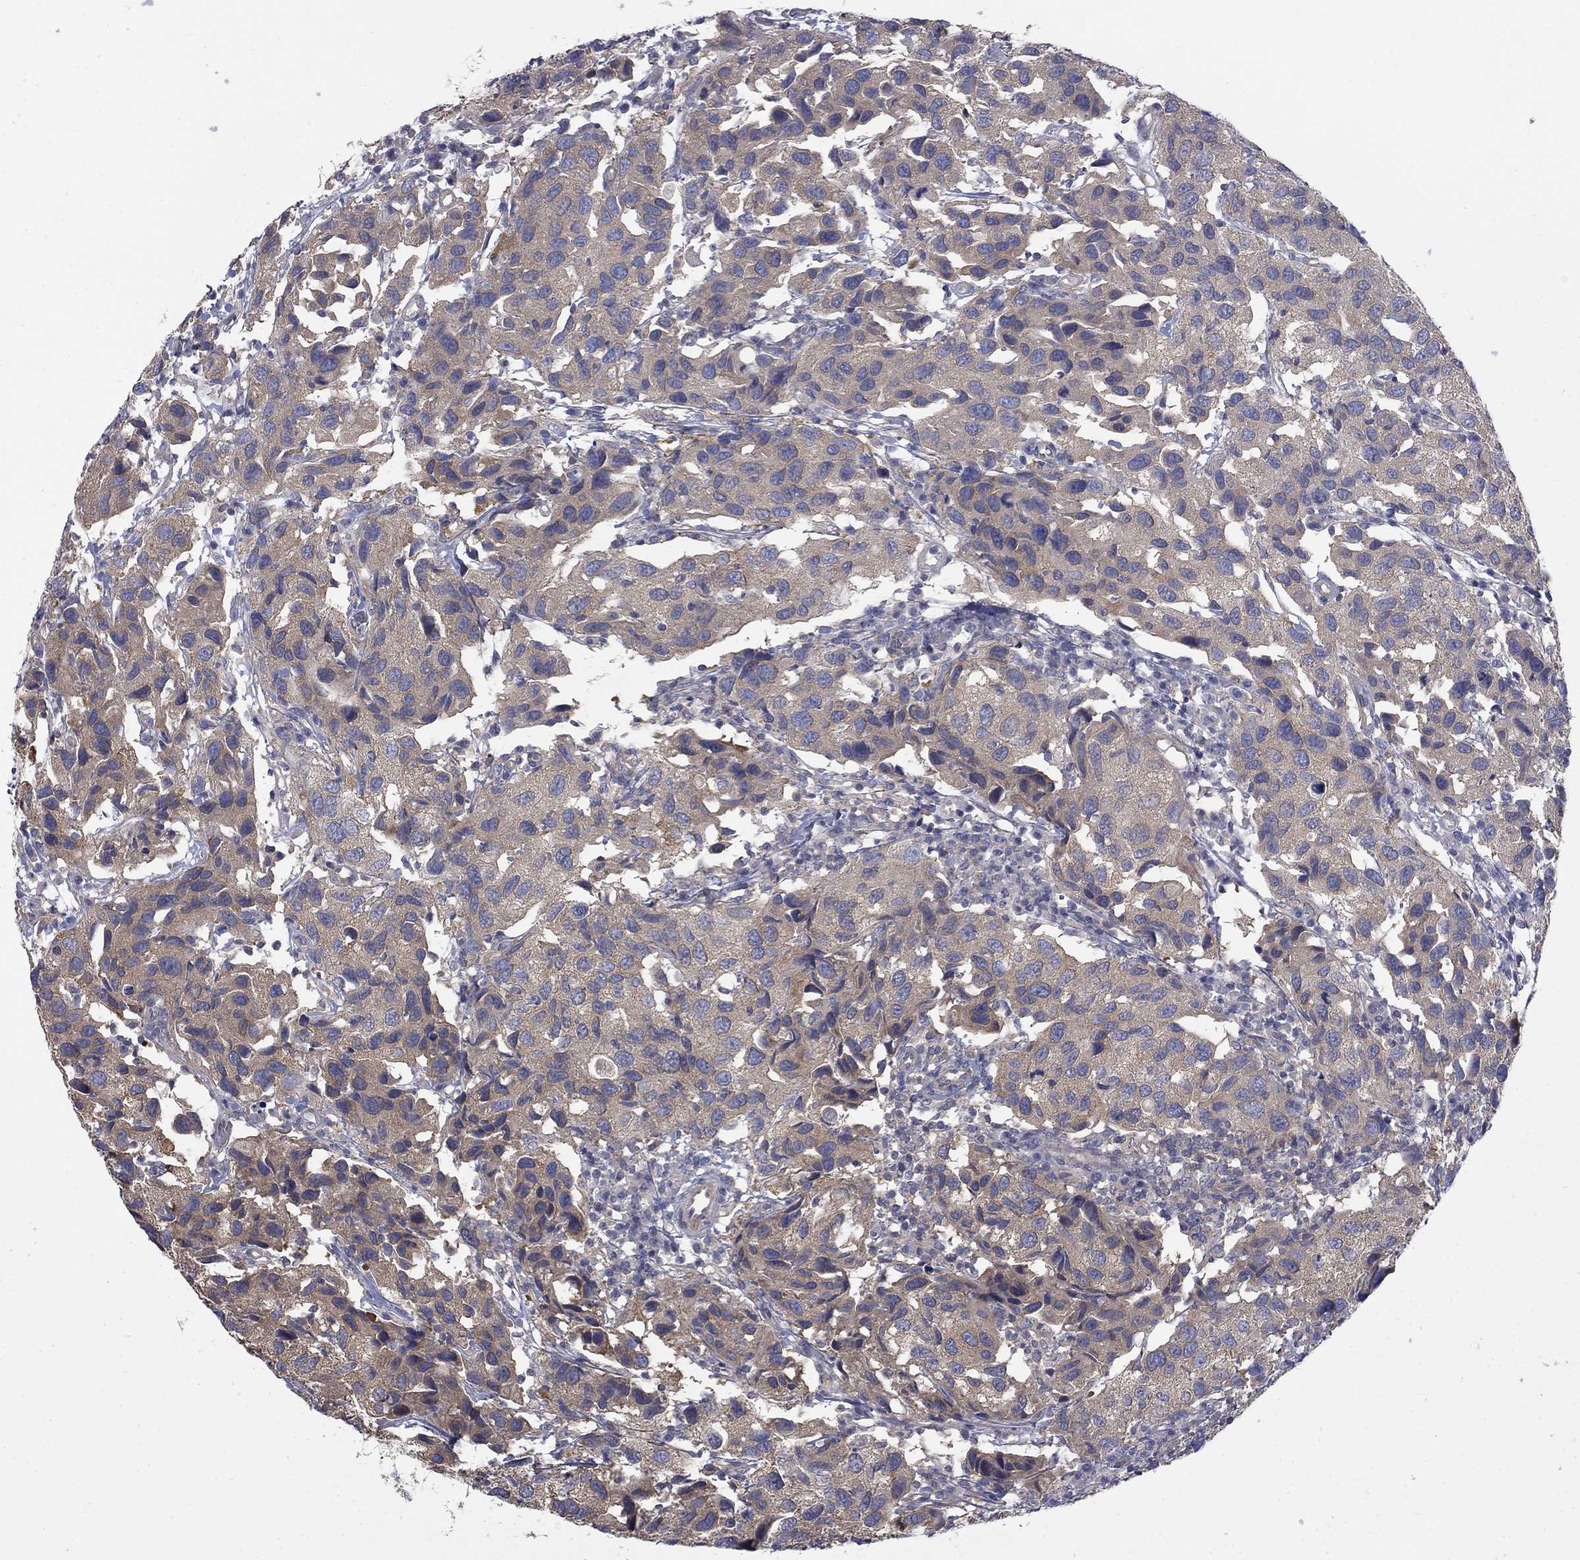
{"staining": {"intensity": "weak", "quantity": "25%-75%", "location": "cytoplasmic/membranous"}, "tissue": "urothelial cancer", "cell_type": "Tumor cells", "image_type": "cancer", "snomed": [{"axis": "morphology", "description": "Urothelial carcinoma, High grade"}, {"axis": "topography", "description": "Urinary bladder"}], "caption": "Immunohistochemical staining of urothelial carcinoma (high-grade) shows low levels of weak cytoplasmic/membranous staining in about 25%-75% of tumor cells.", "gene": "PDZD2", "patient": {"sex": "male", "age": 79}}